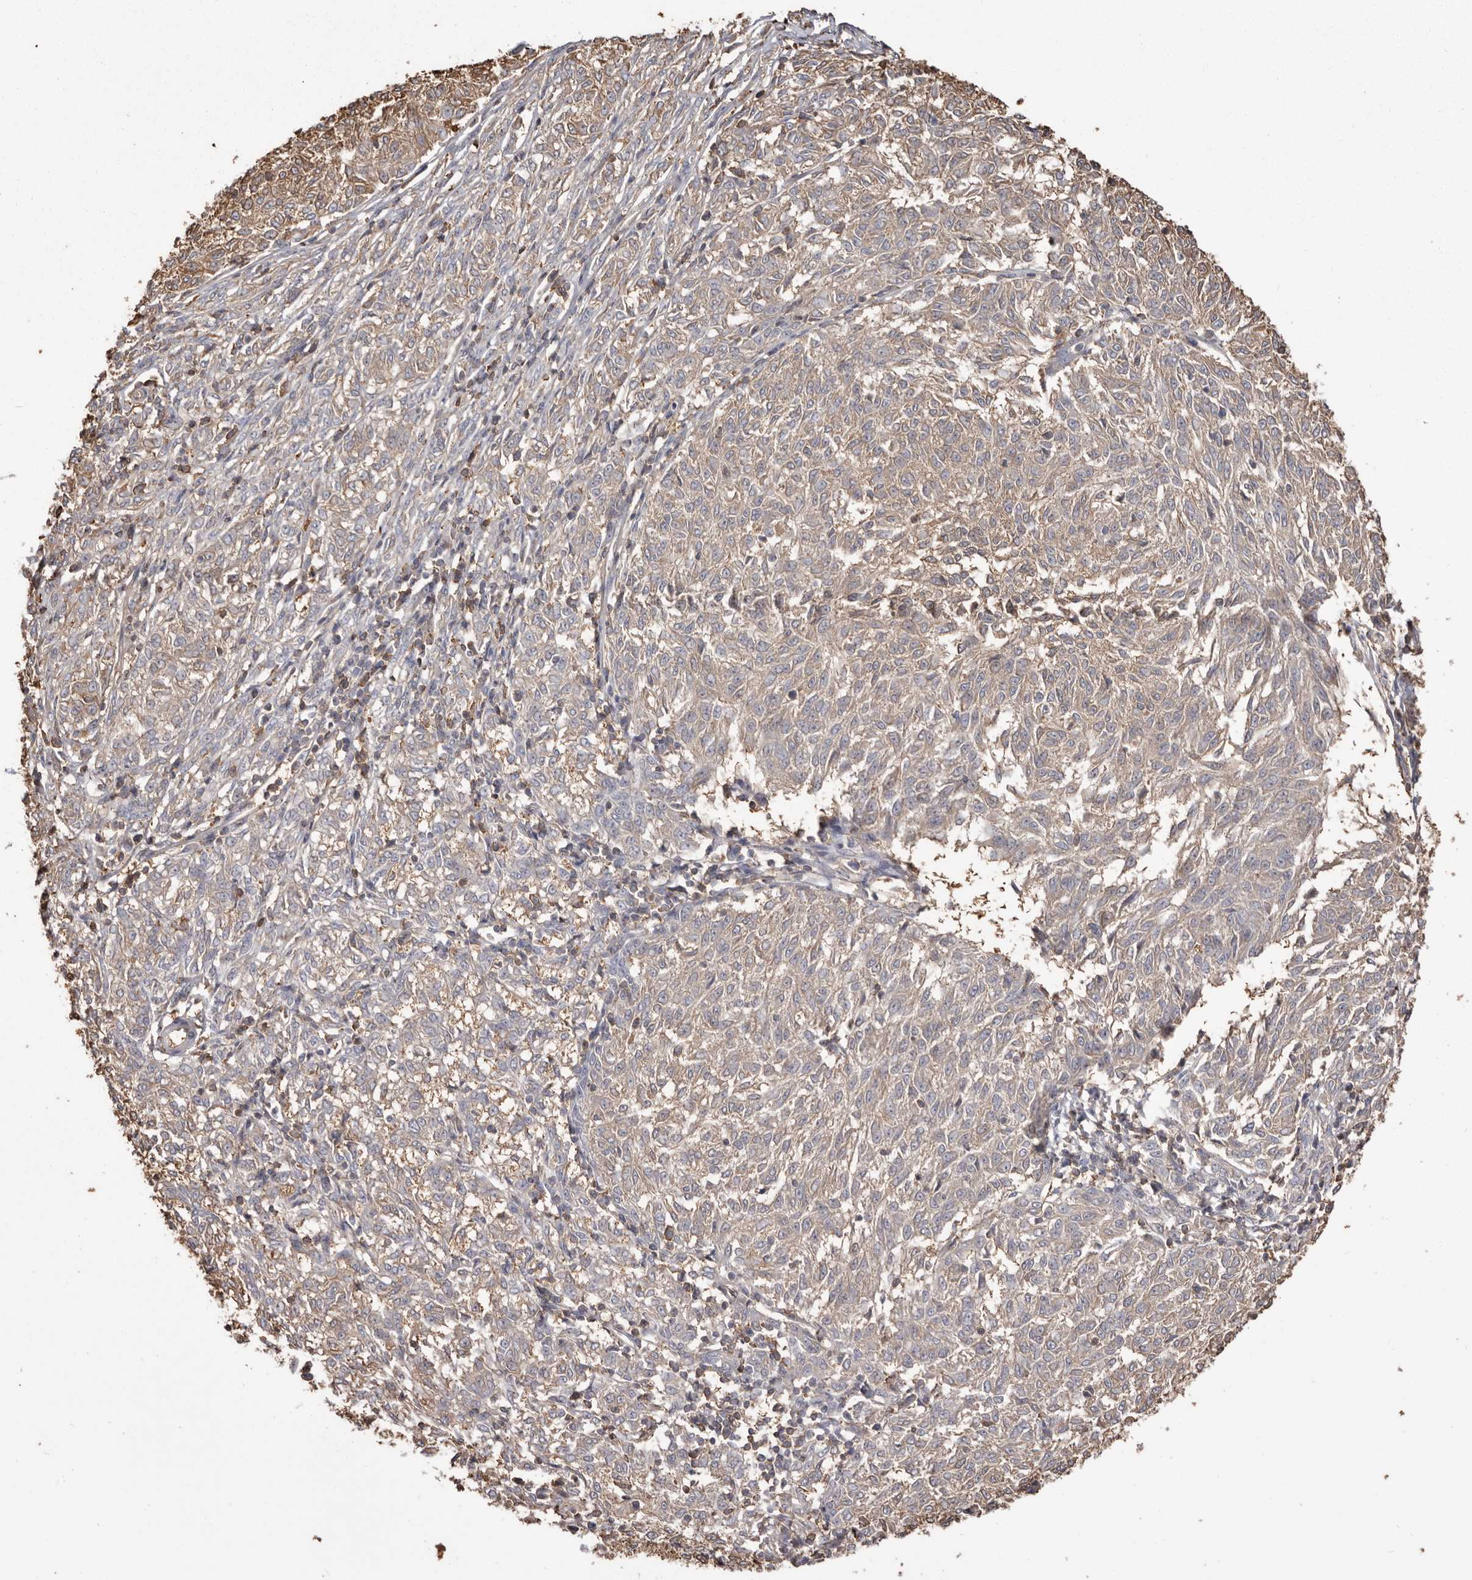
{"staining": {"intensity": "negative", "quantity": "none", "location": "none"}, "tissue": "melanoma", "cell_type": "Tumor cells", "image_type": "cancer", "snomed": [{"axis": "morphology", "description": "Malignant melanoma, NOS"}, {"axis": "topography", "description": "Skin"}], "caption": "Human melanoma stained for a protein using immunohistochemistry reveals no expression in tumor cells.", "gene": "PKM", "patient": {"sex": "female", "age": 72}}